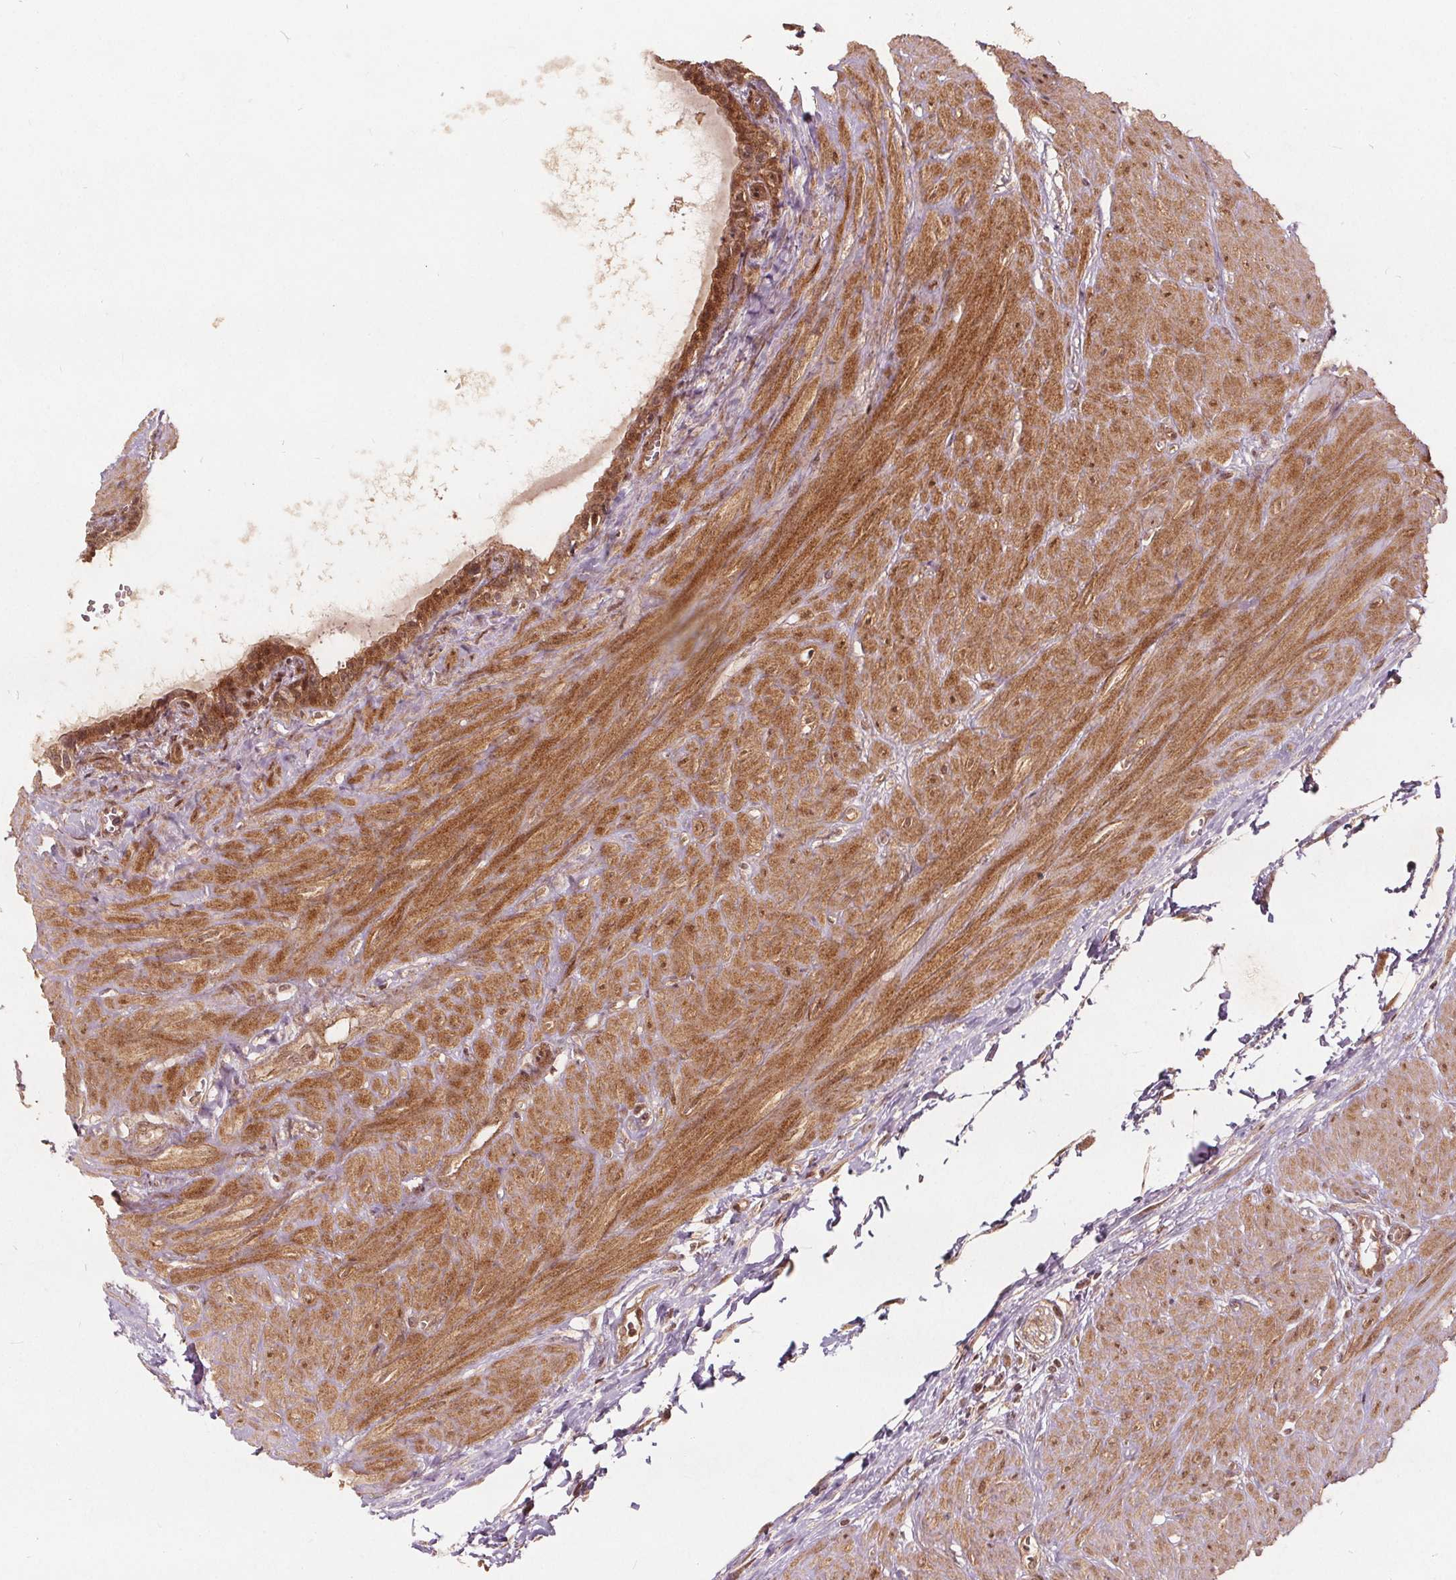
{"staining": {"intensity": "moderate", "quantity": ">75%", "location": "cytoplasmic/membranous,nuclear"}, "tissue": "seminal vesicle", "cell_type": "Glandular cells", "image_type": "normal", "snomed": [{"axis": "morphology", "description": "Normal tissue, NOS"}, {"axis": "topography", "description": "Seminal veicle"}], "caption": "A brown stain highlights moderate cytoplasmic/membranous,nuclear expression of a protein in glandular cells of unremarkable seminal vesicle. (DAB = brown stain, brightfield microscopy at high magnification).", "gene": "PPP1CB", "patient": {"sex": "male", "age": 76}}